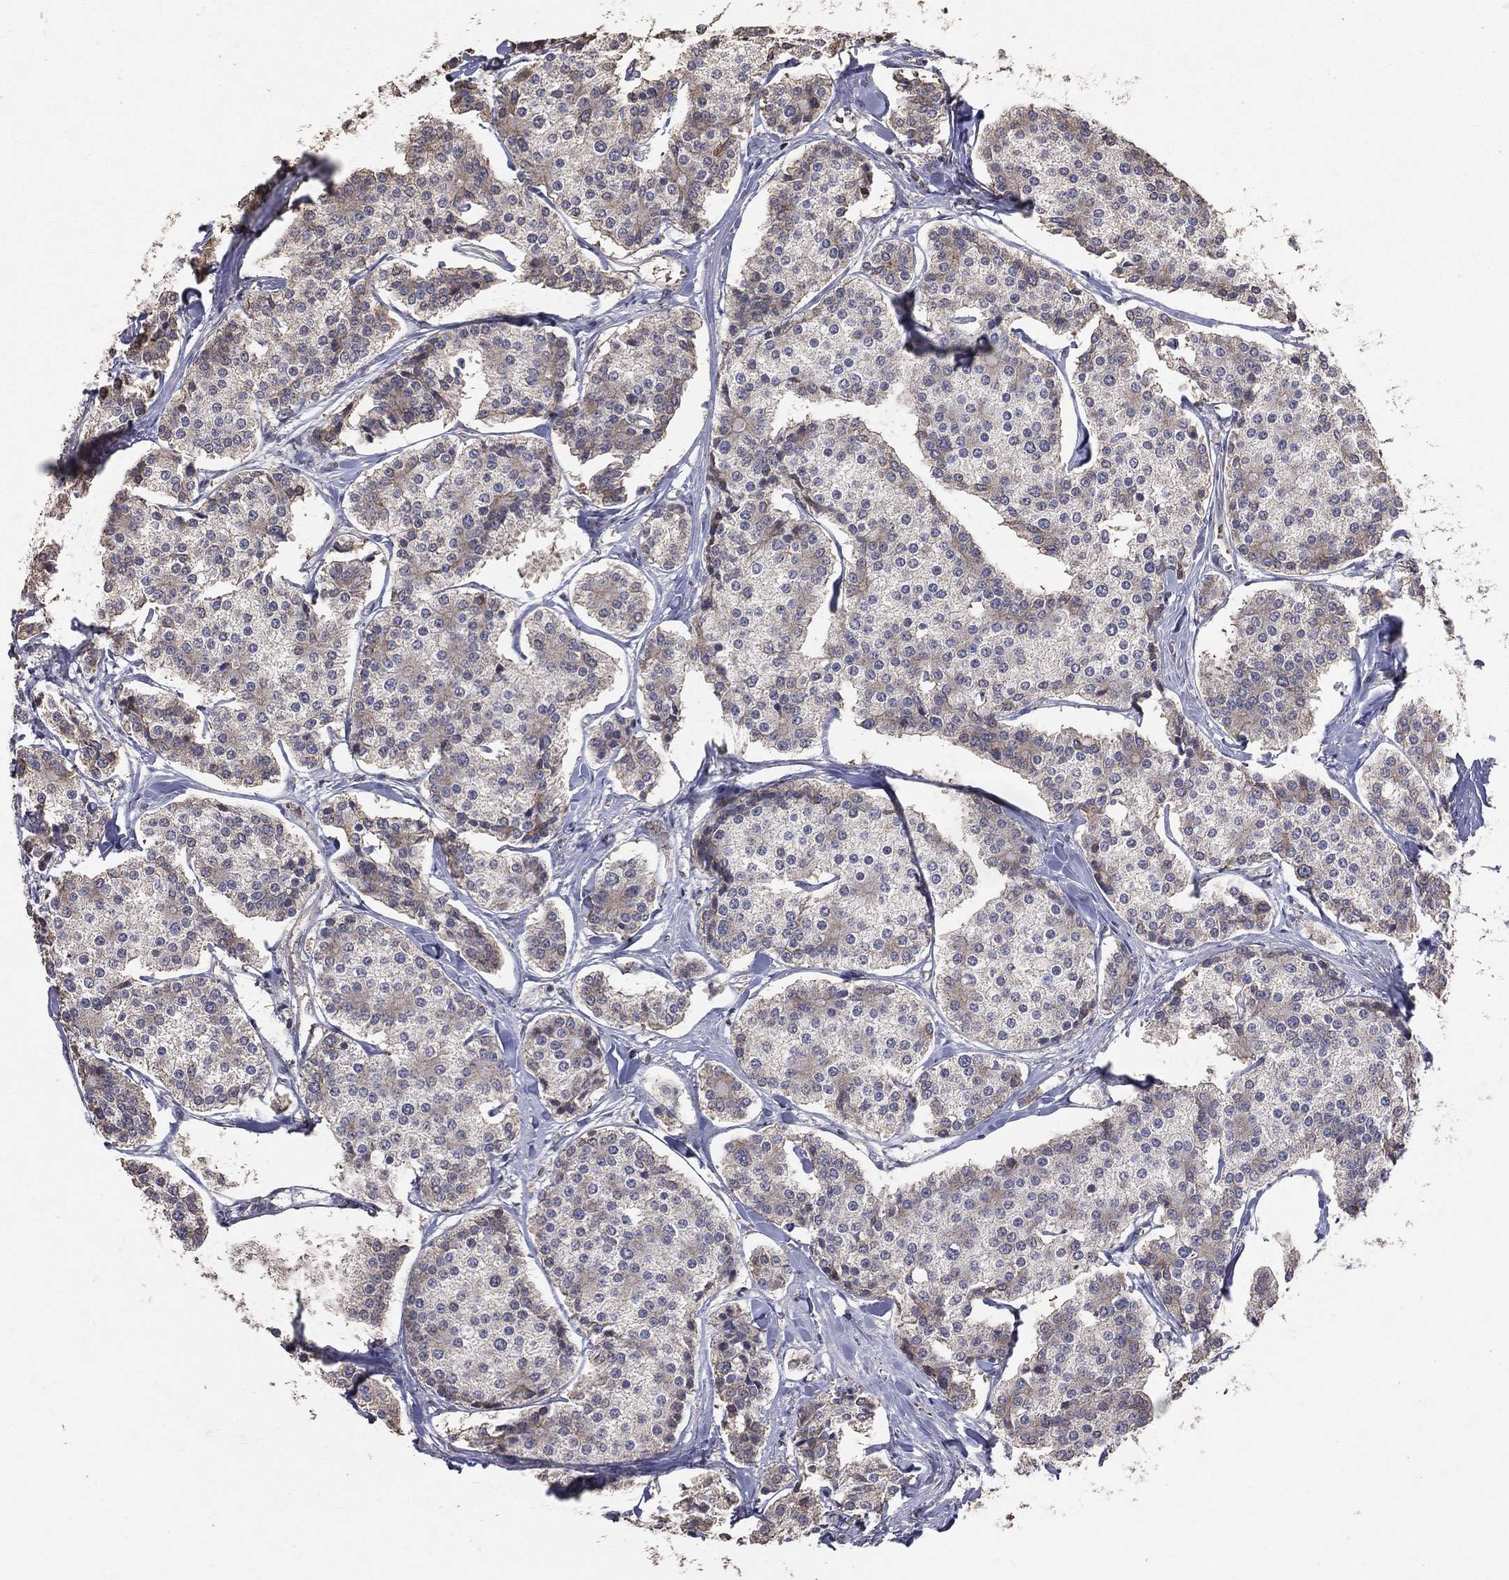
{"staining": {"intensity": "negative", "quantity": "none", "location": "none"}, "tissue": "carcinoid", "cell_type": "Tumor cells", "image_type": "cancer", "snomed": [{"axis": "morphology", "description": "Carcinoid, malignant, NOS"}, {"axis": "topography", "description": "Small intestine"}], "caption": "The IHC histopathology image has no significant staining in tumor cells of carcinoid tissue.", "gene": "LY6K", "patient": {"sex": "female", "age": 65}}